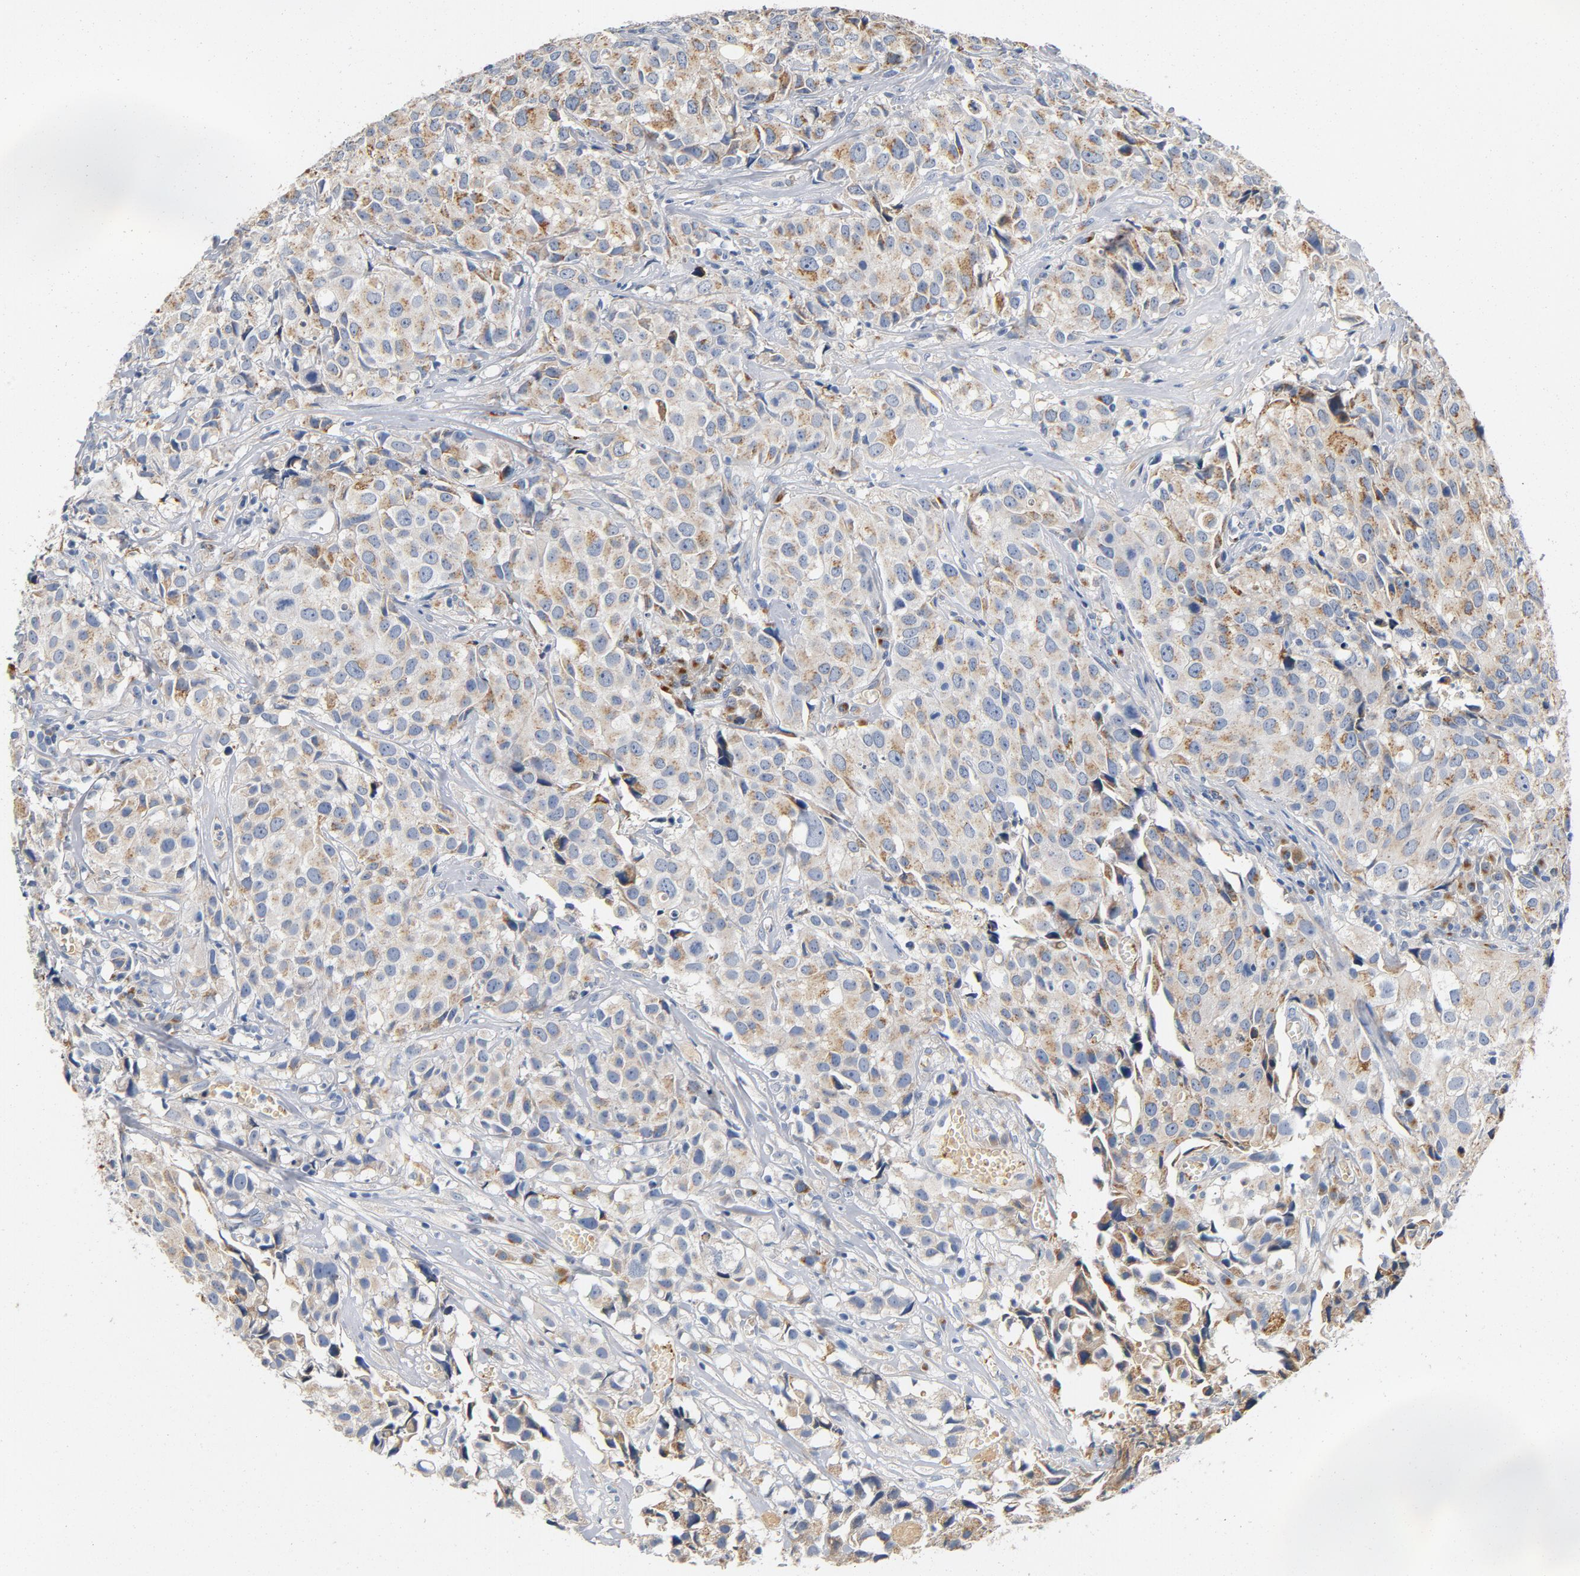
{"staining": {"intensity": "weak", "quantity": "25%-75%", "location": "cytoplasmic/membranous"}, "tissue": "urothelial cancer", "cell_type": "Tumor cells", "image_type": "cancer", "snomed": [{"axis": "morphology", "description": "Urothelial carcinoma, High grade"}, {"axis": "topography", "description": "Urinary bladder"}], "caption": "Brown immunohistochemical staining in urothelial cancer reveals weak cytoplasmic/membranous staining in approximately 25%-75% of tumor cells.", "gene": "LMAN2", "patient": {"sex": "female", "age": 75}}